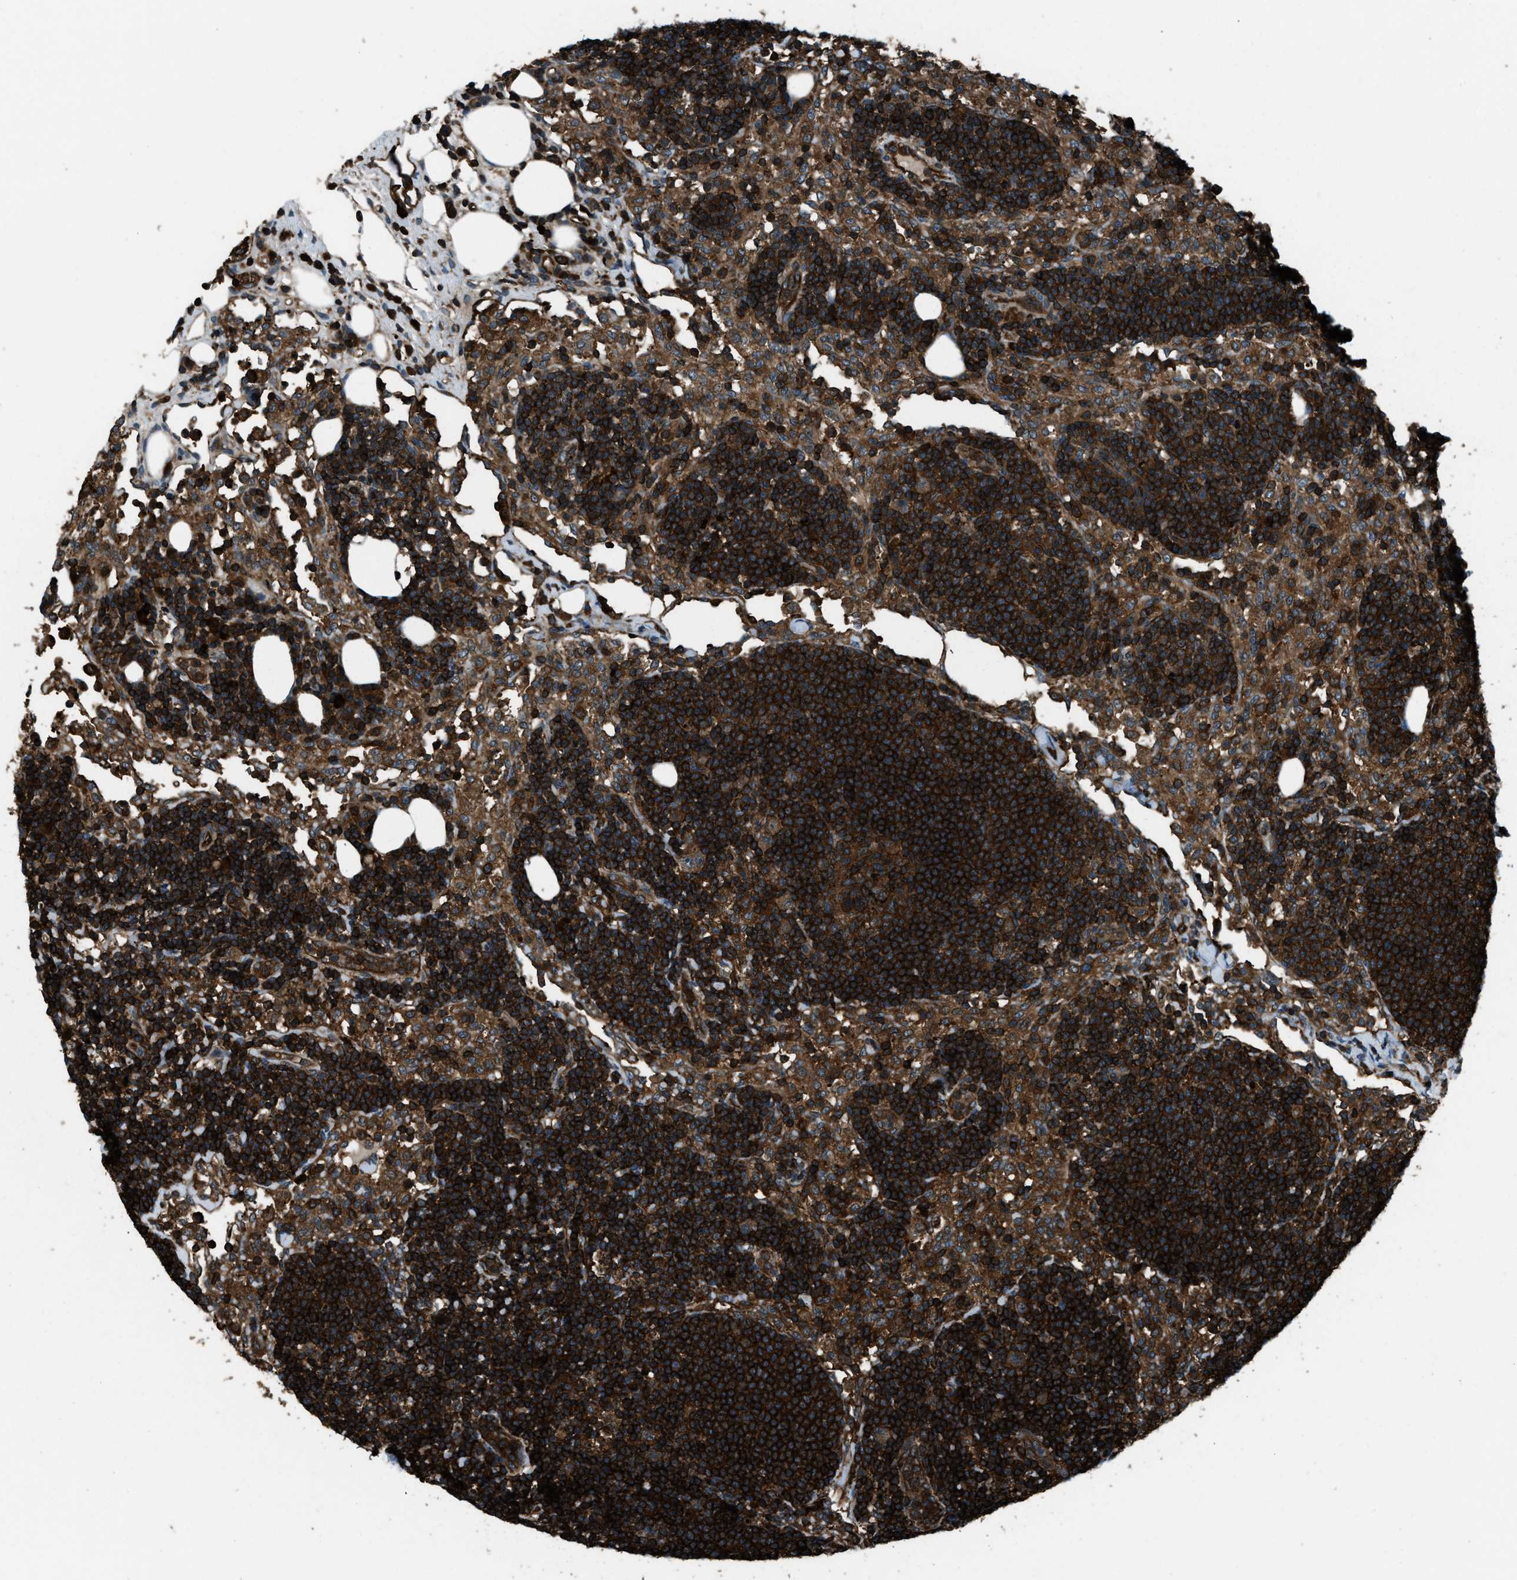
{"staining": {"intensity": "strong", "quantity": ">75%", "location": "cytoplasmic/membranous,nuclear"}, "tissue": "lymph node", "cell_type": "Germinal center cells", "image_type": "normal", "snomed": [{"axis": "morphology", "description": "Normal tissue, NOS"}, {"axis": "morphology", "description": "Carcinoid, malignant, NOS"}, {"axis": "topography", "description": "Lymph node"}], "caption": "Strong cytoplasmic/membranous,nuclear staining is seen in about >75% of germinal center cells in benign lymph node. Using DAB (brown) and hematoxylin (blue) stains, captured at high magnification using brightfield microscopy.", "gene": "SNX30", "patient": {"sex": "male", "age": 47}}